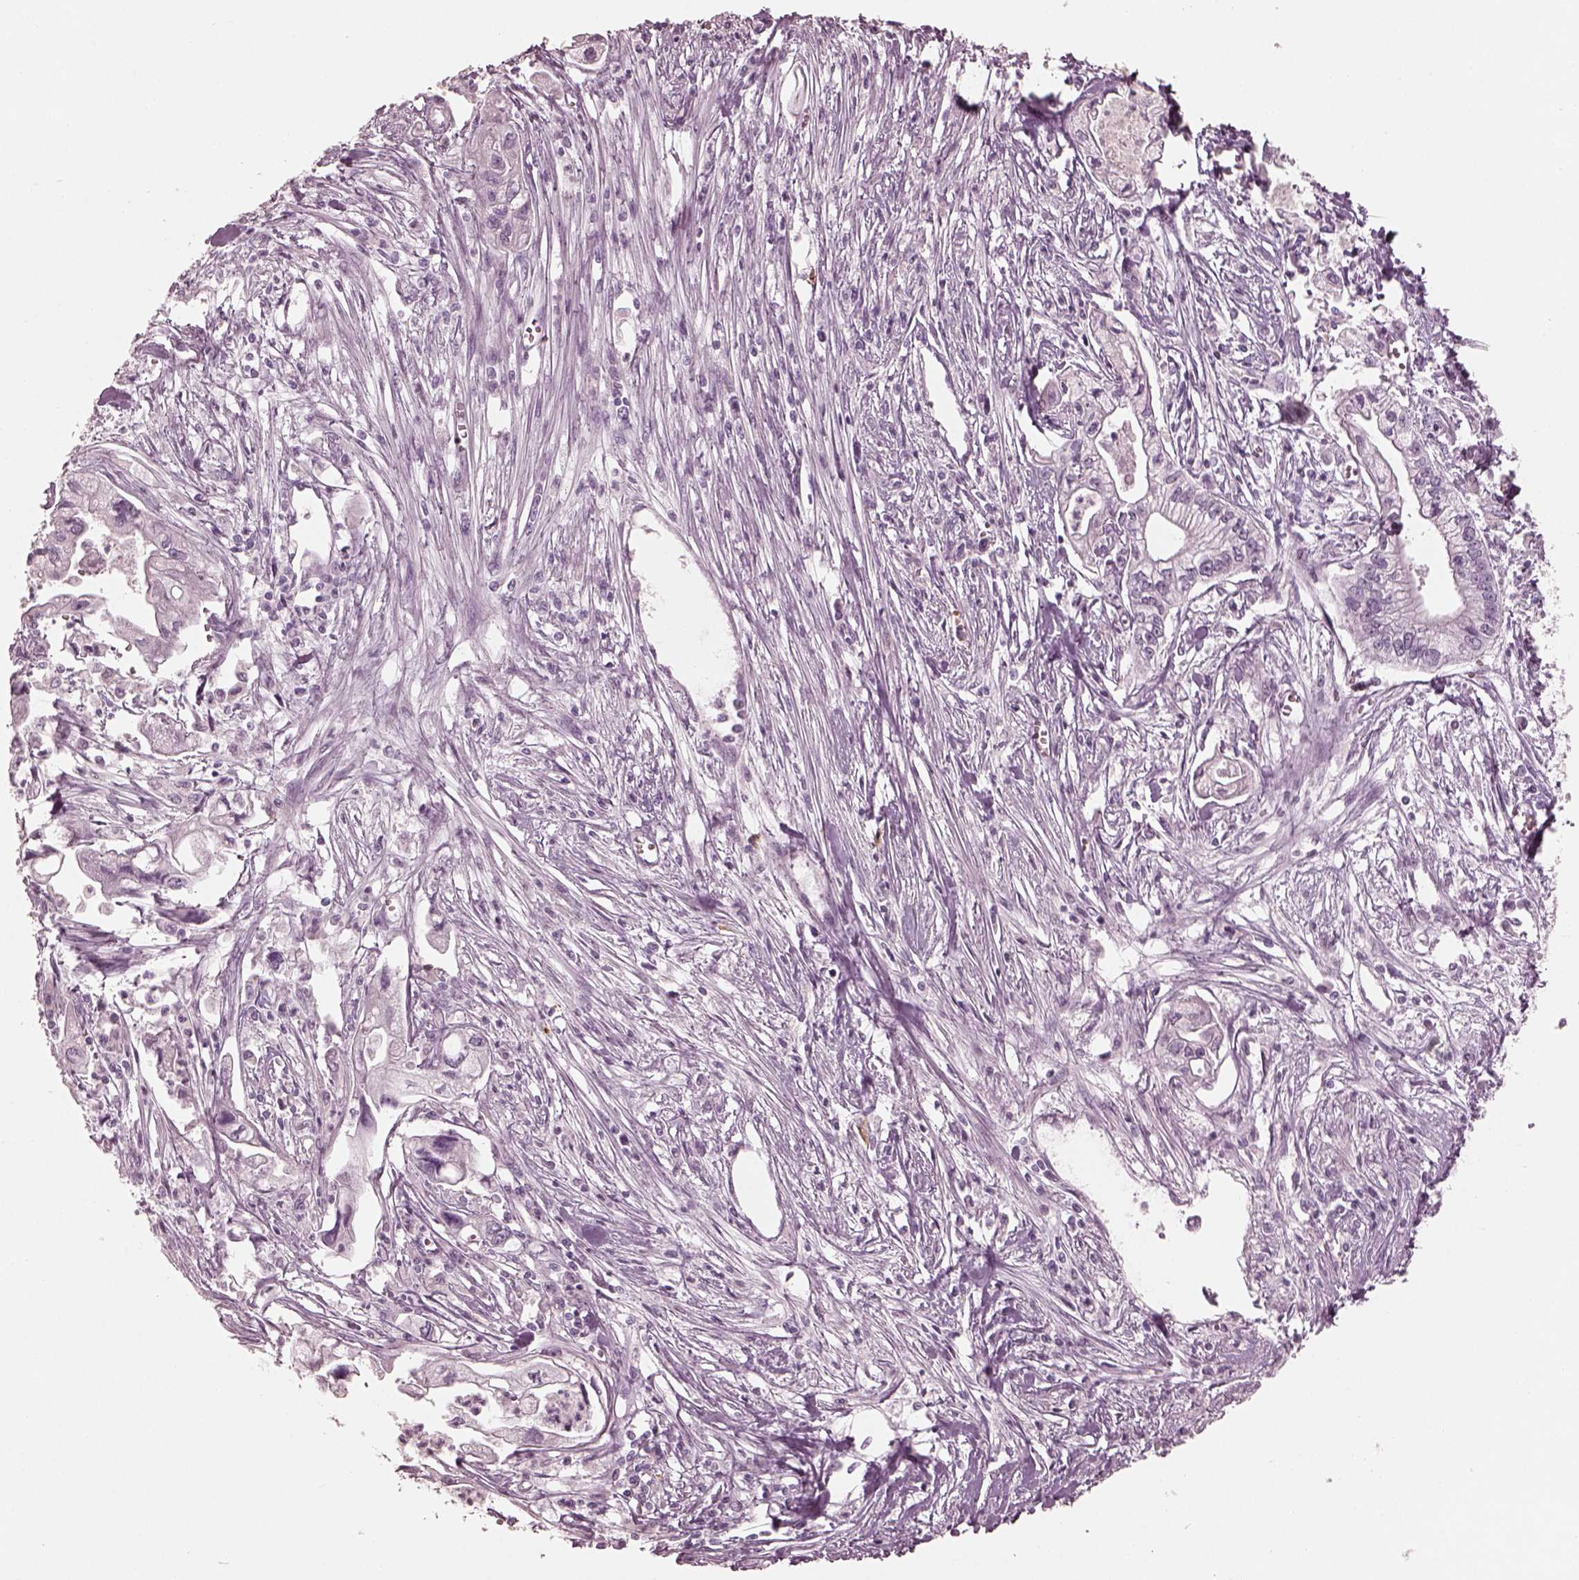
{"staining": {"intensity": "negative", "quantity": "none", "location": "none"}, "tissue": "pancreatic cancer", "cell_type": "Tumor cells", "image_type": "cancer", "snomed": [{"axis": "morphology", "description": "Adenocarcinoma, NOS"}, {"axis": "topography", "description": "Pancreas"}], "caption": "Pancreatic cancer was stained to show a protein in brown. There is no significant positivity in tumor cells. (DAB immunohistochemistry visualized using brightfield microscopy, high magnification).", "gene": "C2orf81", "patient": {"sex": "male", "age": 70}}